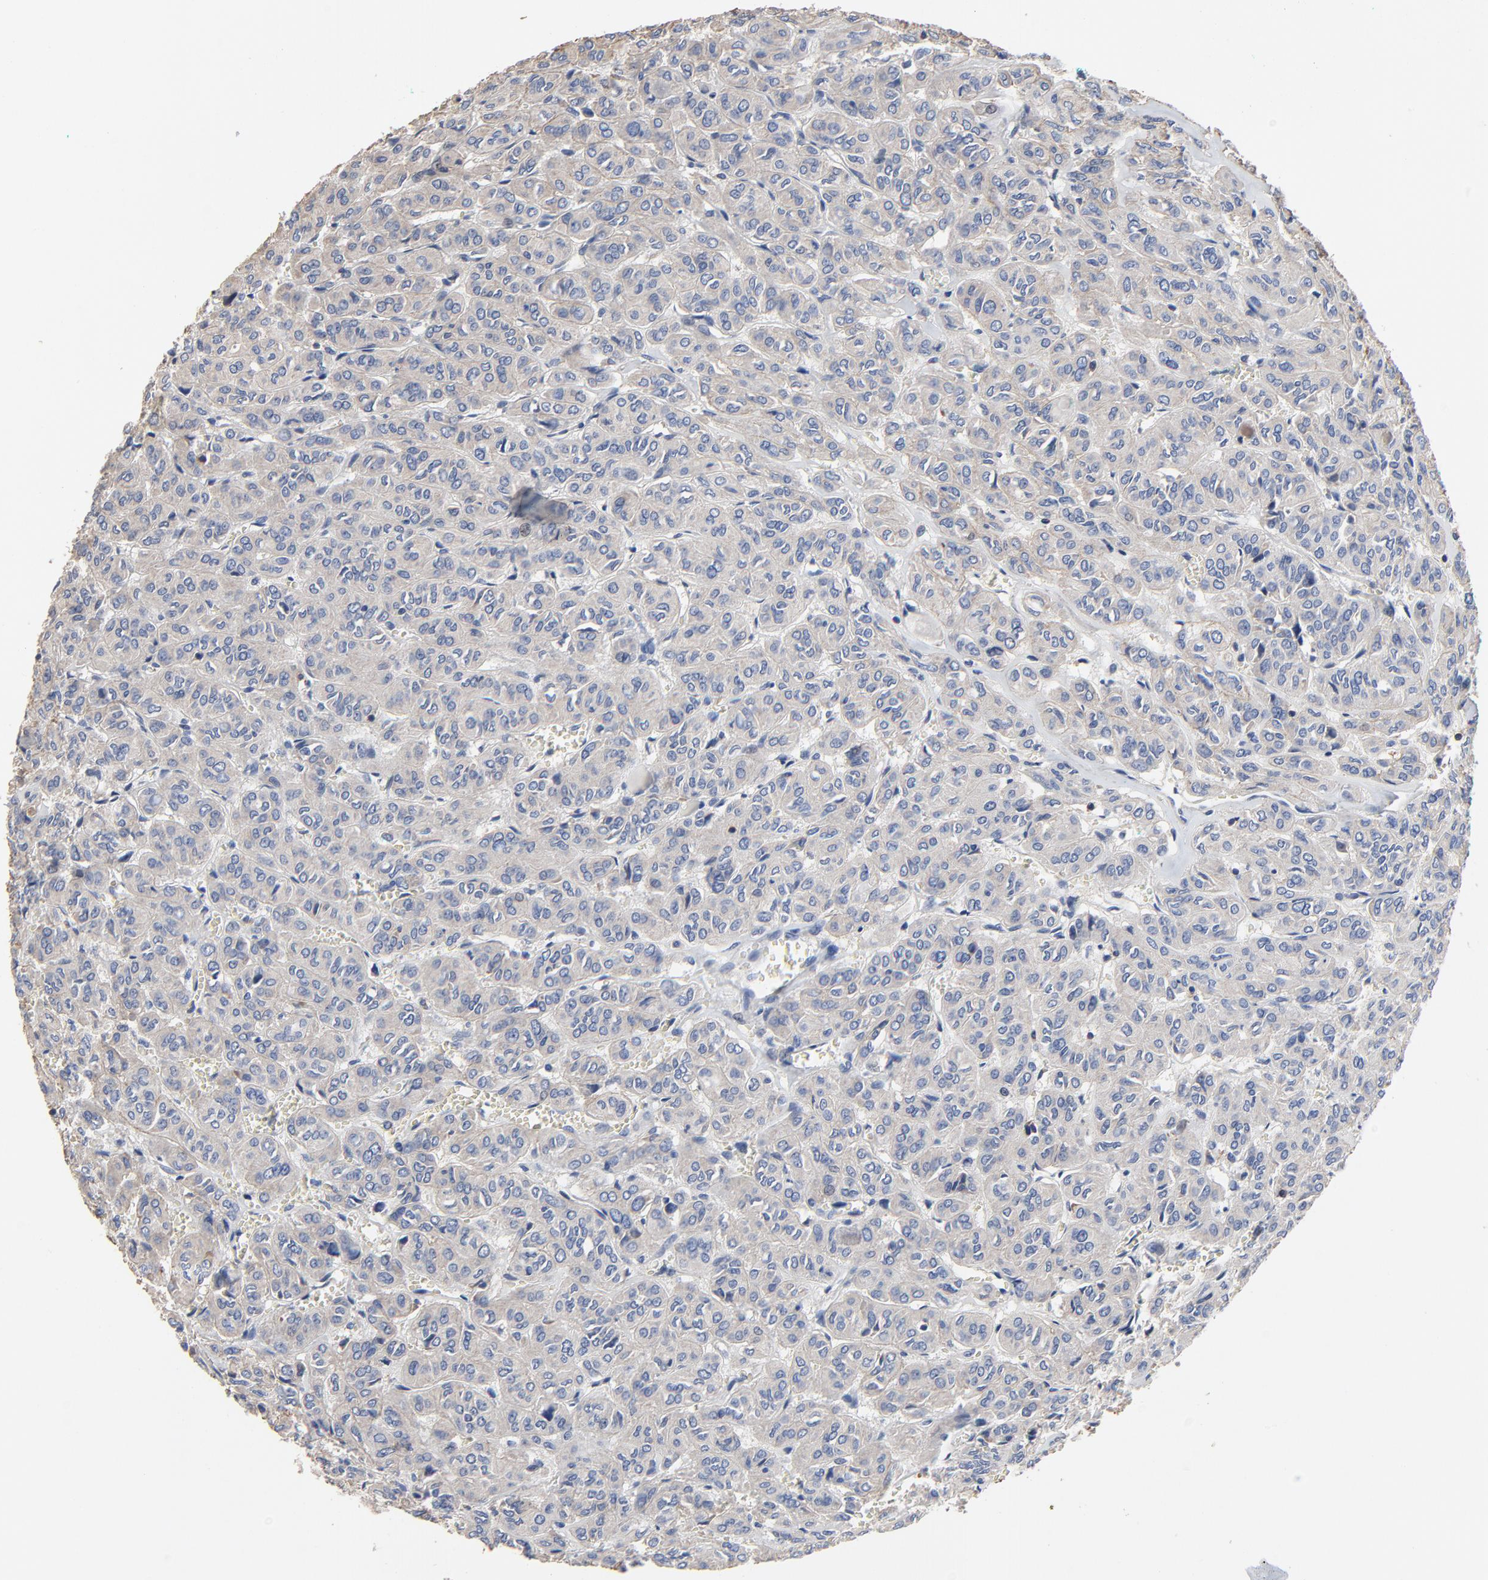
{"staining": {"intensity": "negative", "quantity": "none", "location": "none"}, "tissue": "thyroid cancer", "cell_type": "Tumor cells", "image_type": "cancer", "snomed": [{"axis": "morphology", "description": "Follicular adenoma carcinoma, NOS"}, {"axis": "topography", "description": "Thyroid gland"}], "caption": "Immunohistochemistry micrograph of human thyroid follicular adenoma carcinoma stained for a protein (brown), which shows no staining in tumor cells. (DAB immunohistochemistry visualized using brightfield microscopy, high magnification).", "gene": "SKAP1", "patient": {"sex": "female", "age": 71}}